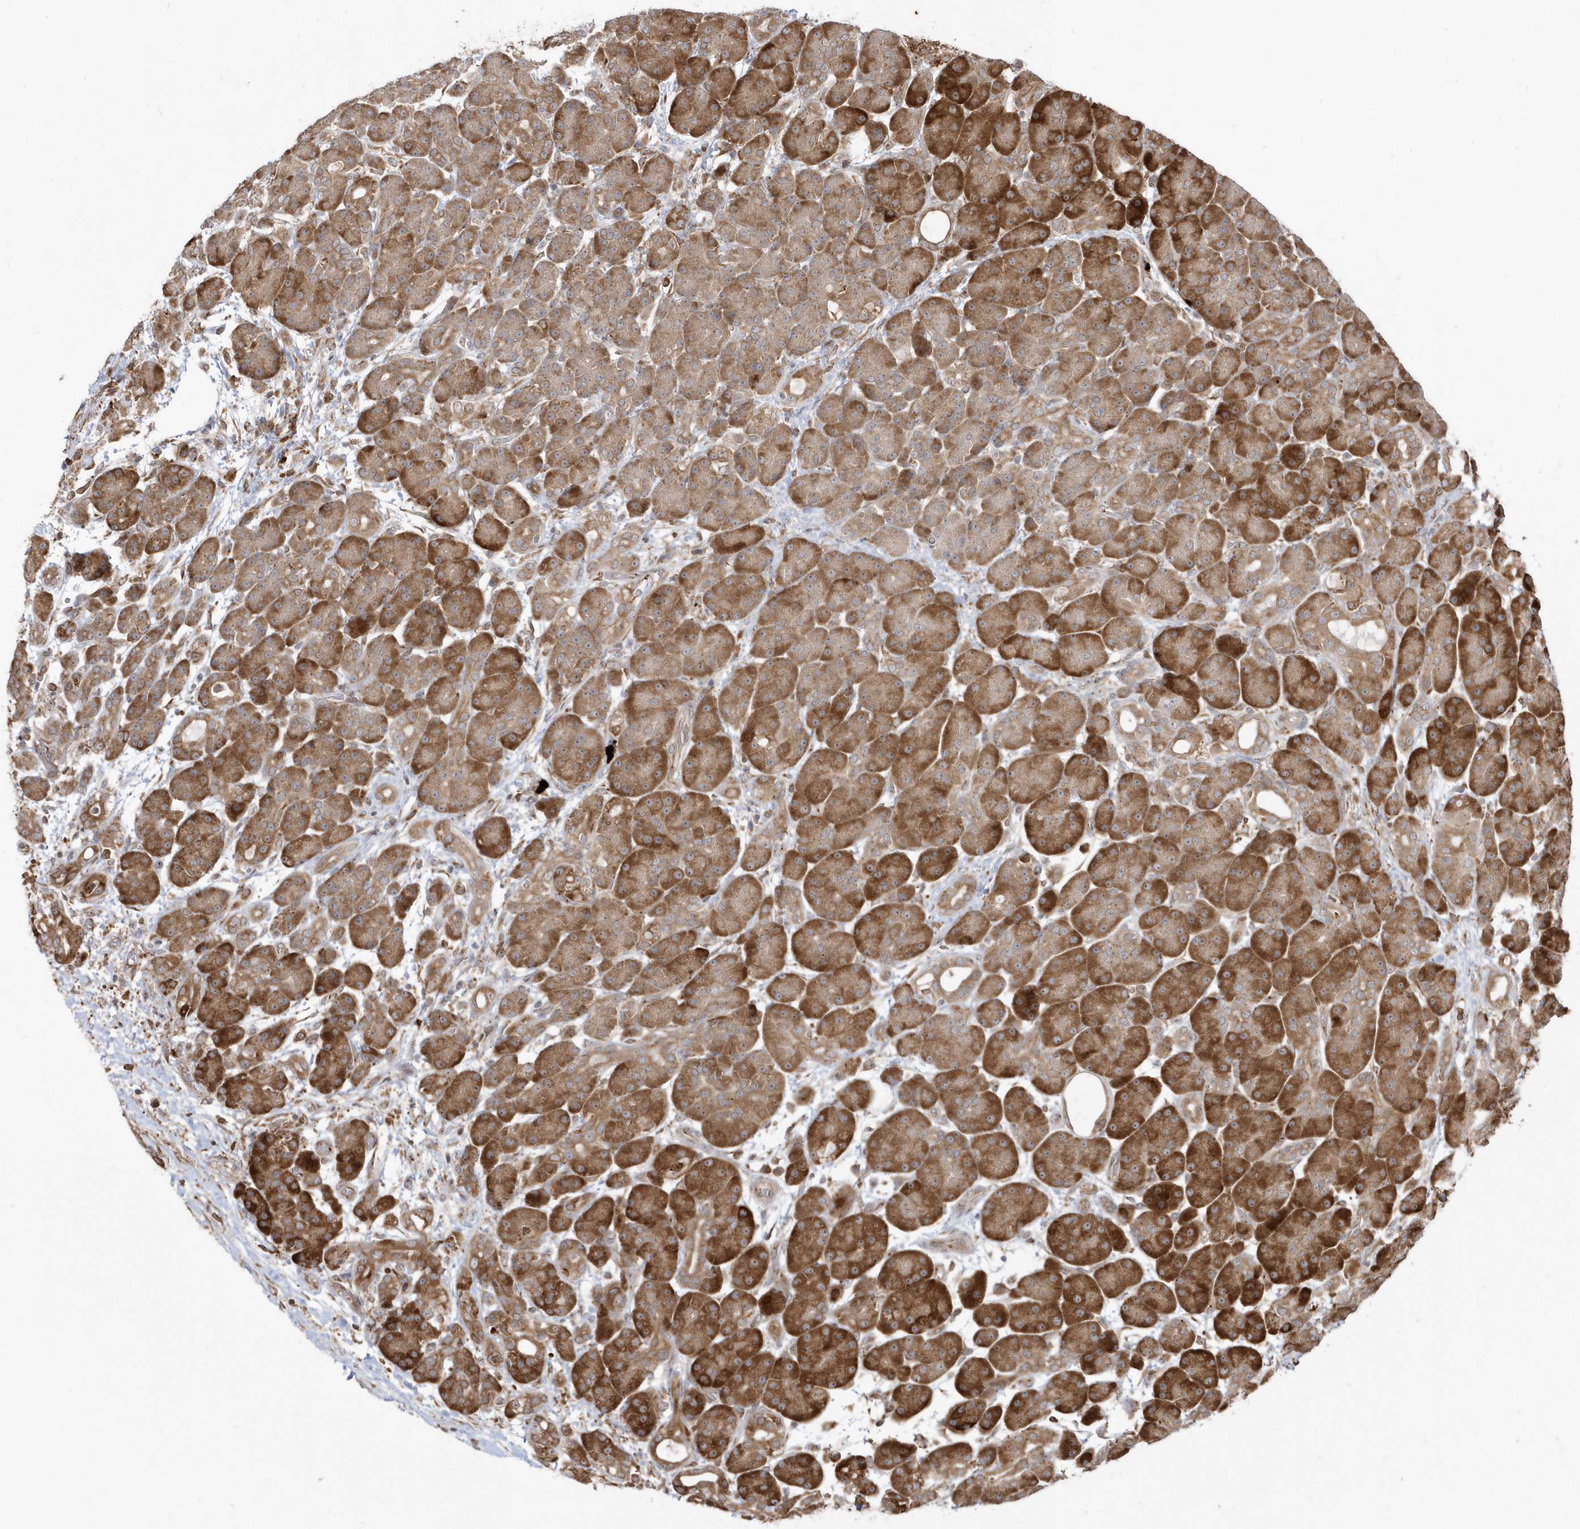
{"staining": {"intensity": "strong", "quantity": ">75%", "location": "cytoplasmic/membranous,nuclear"}, "tissue": "pancreas", "cell_type": "Exocrine glandular cells", "image_type": "normal", "snomed": [{"axis": "morphology", "description": "Normal tissue, NOS"}, {"axis": "topography", "description": "Pancreas"}], "caption": "Brown immunohistochemical staining in unremarkable pancreas displays strong cytoplasmic/membranous,nuclear staining in about >75% of exocrine glandular cells.", "gene": "EPC2", "patient": {"sex": "male", "age": 63}}